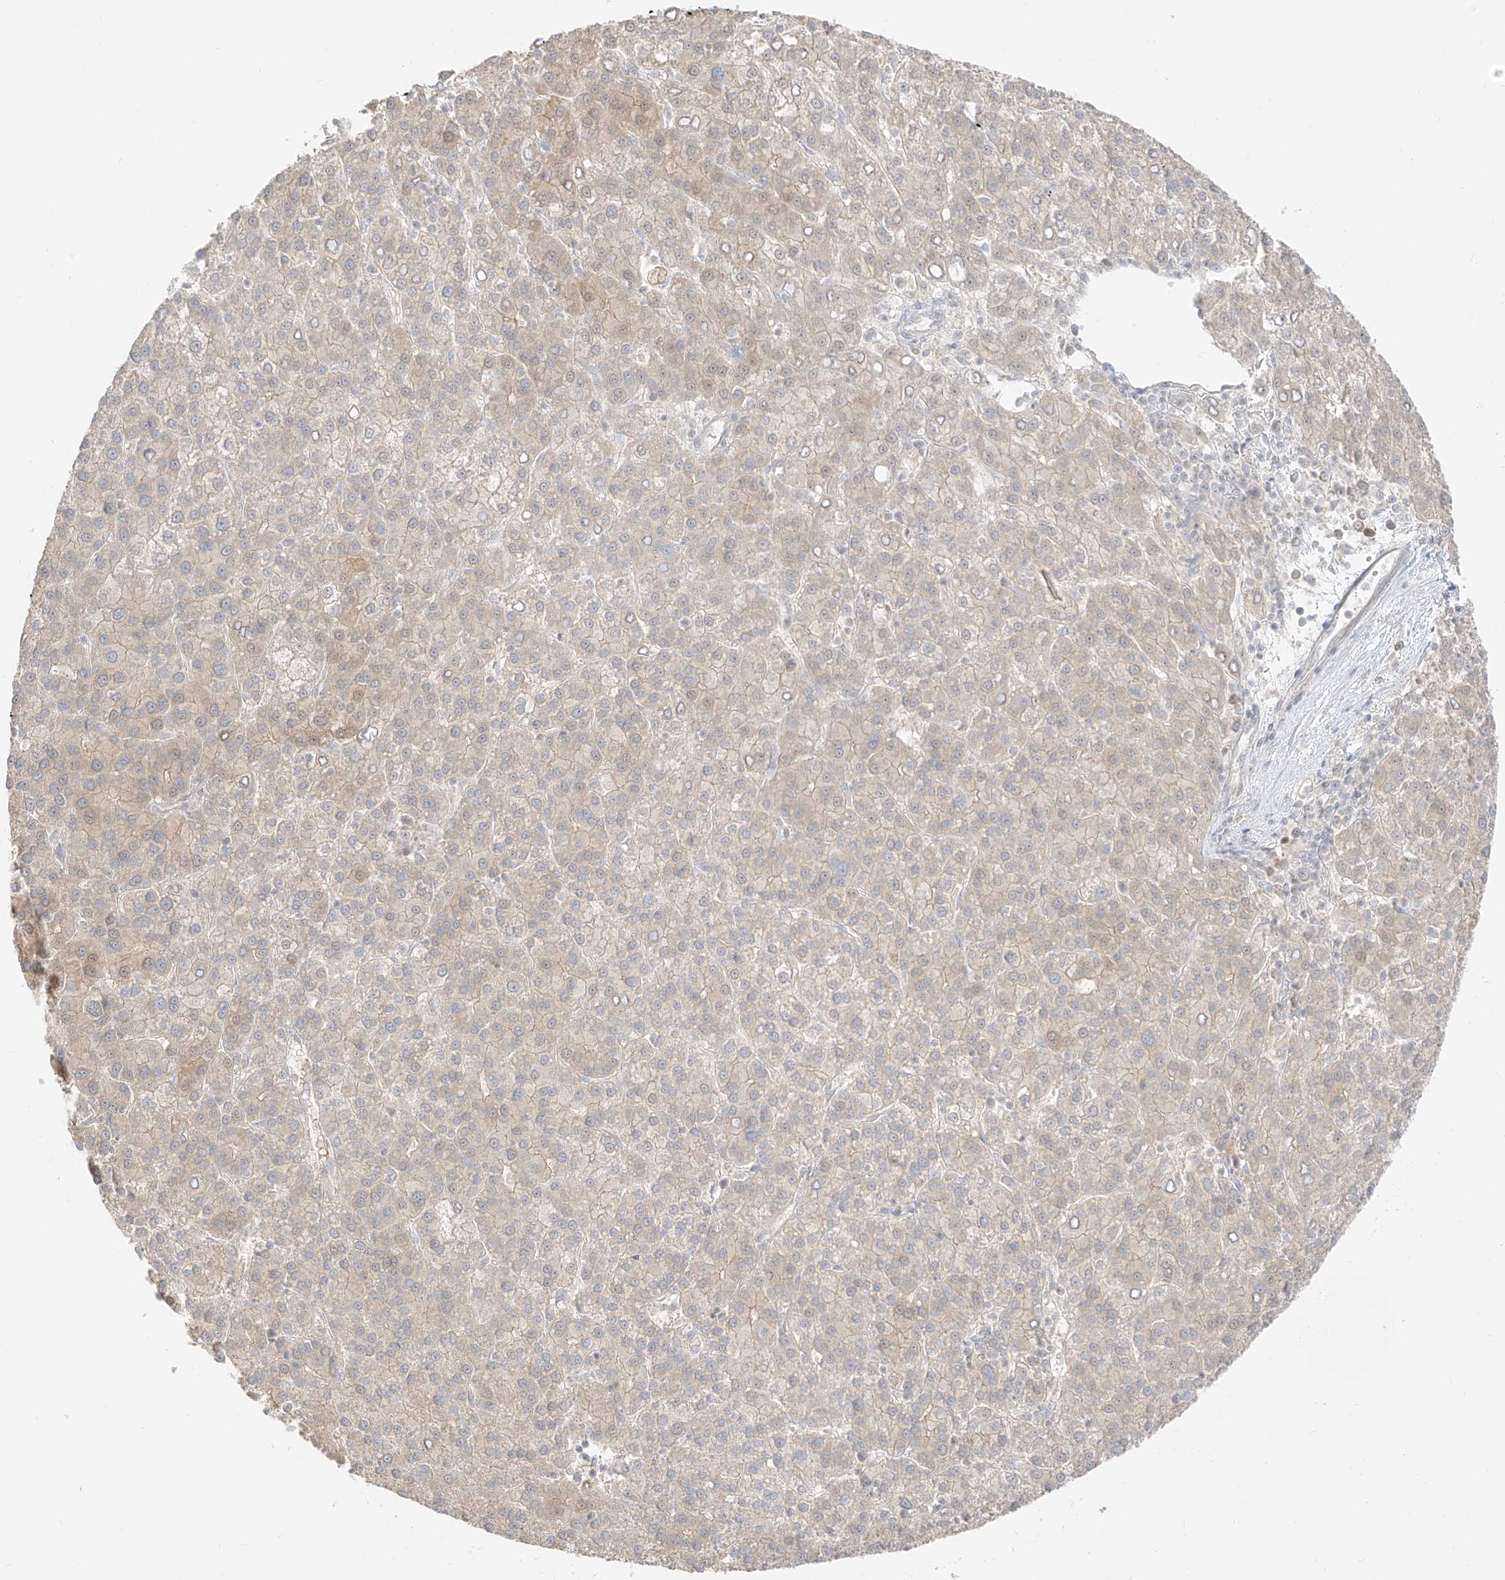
{"staining": {"intensity": "weak", "quantity": "<25%", "location": "cytoplasmic/membranous"}, "tissue": "liver cancer", "cell_type": "Tumor cells", "image_type": "cancer", "snomed": [{"axis": "morphology", "description": "Carcinoma, Hepatocellular, NOS"}, {"axis": "topography", "description": "Liver"}], "caption": "Protein analysis of liver cancer displays no significant staining in tumor cells. (DAB IHC with hematoxylin counter stain).", "gene": "LIPT1", "patient": {"sex": "female", "age": 58}}